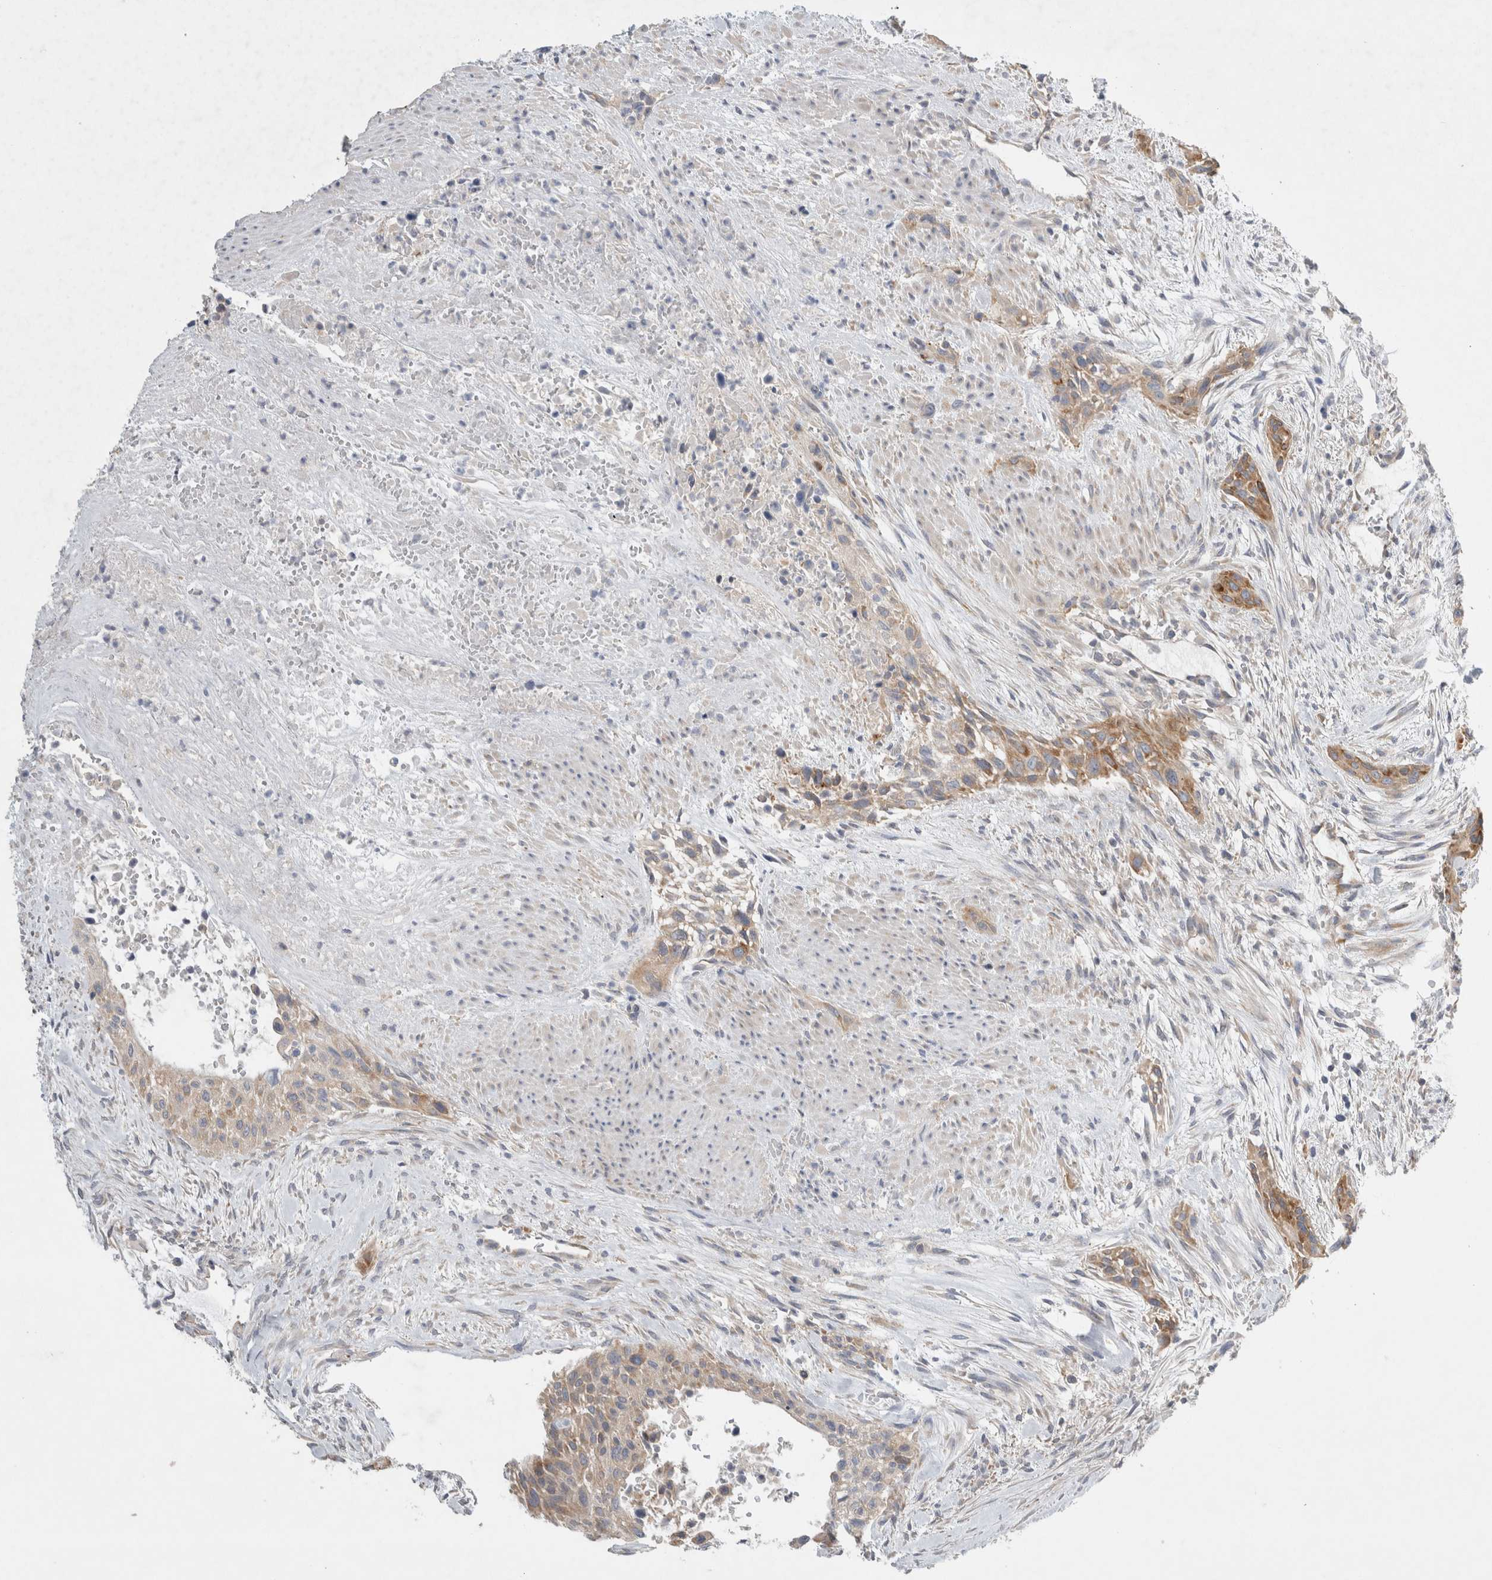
{"staining": {"intensity": "moderate", "quantity": ">75%", "location": "cytoplasmic/membranous"}, "tissue": "urothelial cancer", "cell_type": "Tumor cells", "image_type": "cancer", "snomed": [{"axis": "morphology", "description": "Urothelial carcinoma, High grade"}, {"axis": "topography", "description": "Urinary bladder"}], "caption": "Tumor cells display moderate cytoplasmic/membranous expression in approximately >75% of cells in high-grade urothelial carcinoma.", "gene": "ZNF23", "patient": {"sex": "male", "age": 35}}